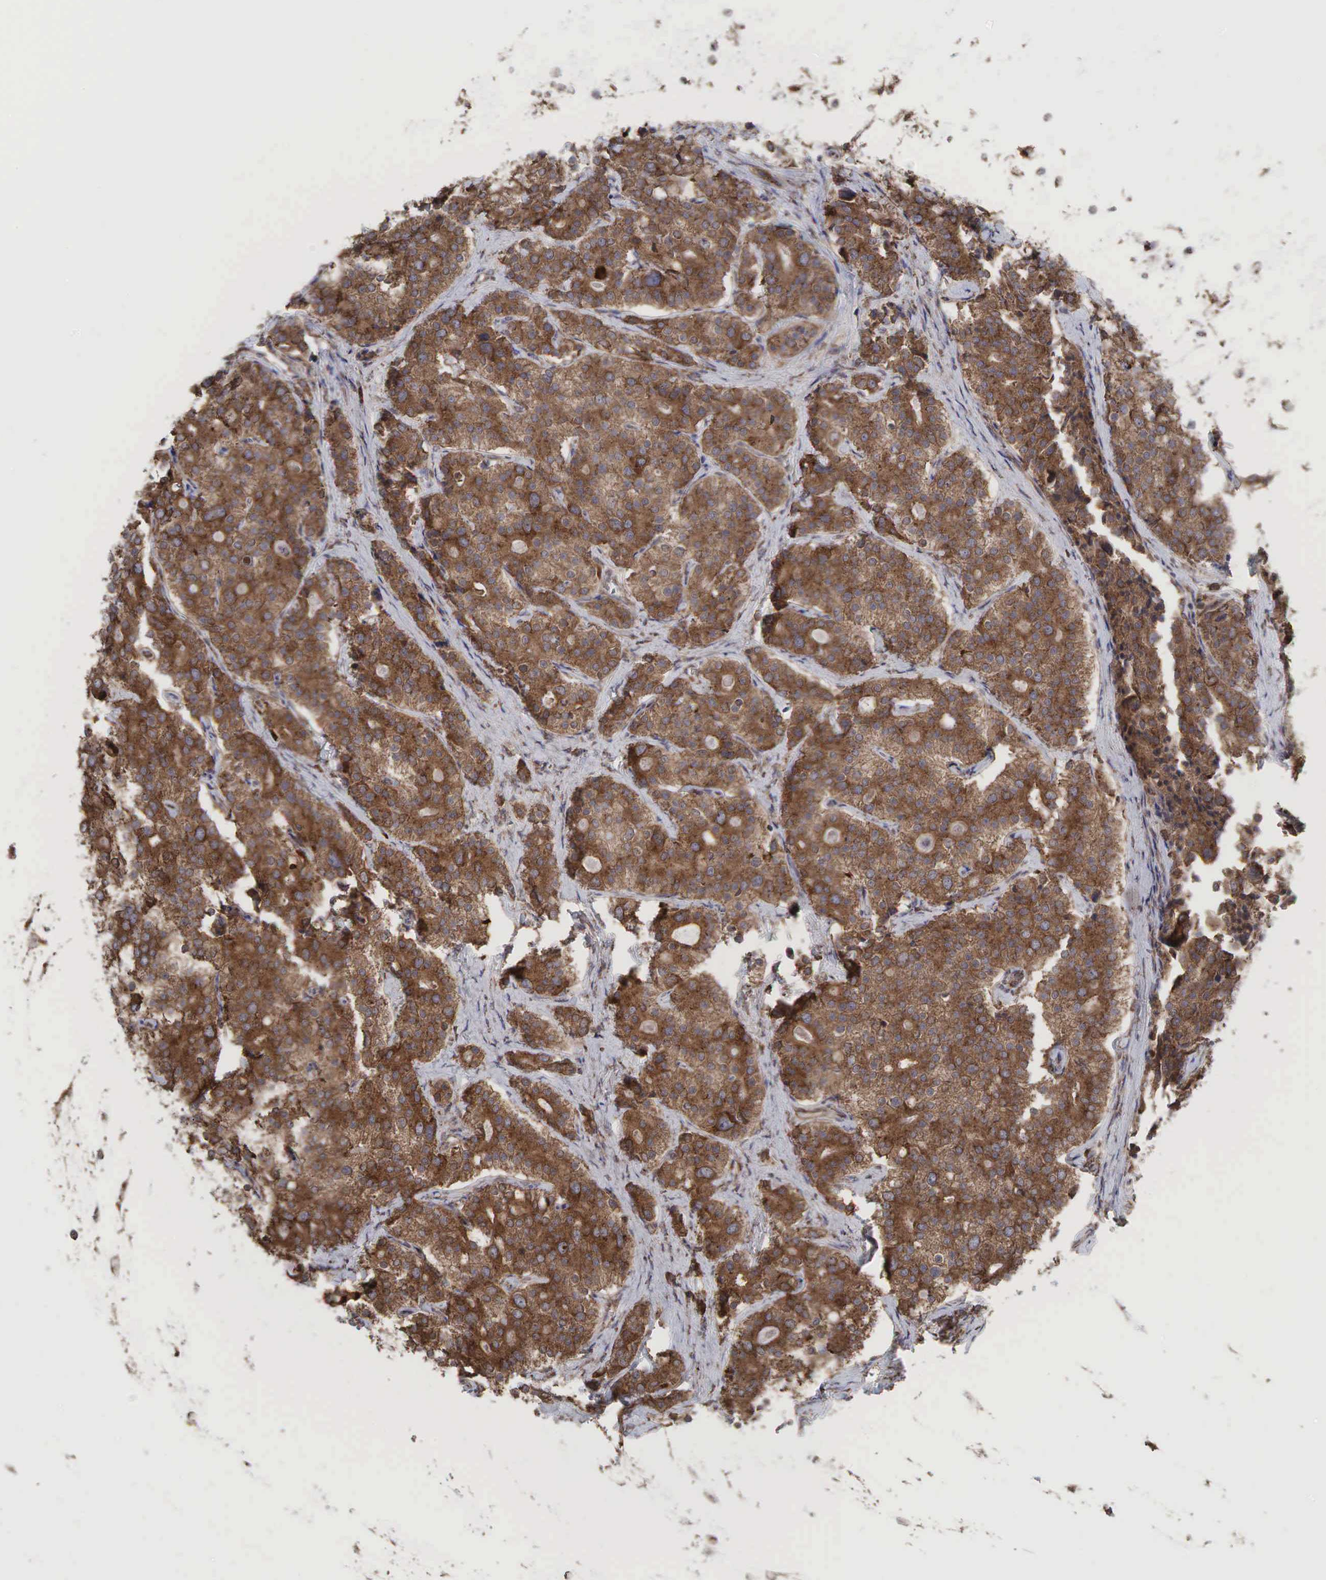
{"staining": {"intensity": "moderate", "quantity": ">75%", "location": "cytoplasmic/membranous"}, "tissue": "carcinoid", "cell_type": "Tumor cells", "image_type": "cancer", "snomed": [{"axis": "morphology", "description": "Carcinoid, malignant, NOS"}, {"axis": "topography", "description": "Small intestine"}], "caption": "Protein staining demonstrates moderate cytoplasmic/membranous staining in approximately >75% of tumor cells in carcinoid. The staining was performed using DAB to visualize the protein expression in brown, while the nuclei were stained in blue with hematoxylin (Magnification: 20x).", "gene": "PABPC5", "patient": {"sex": "male", "age": 63}}